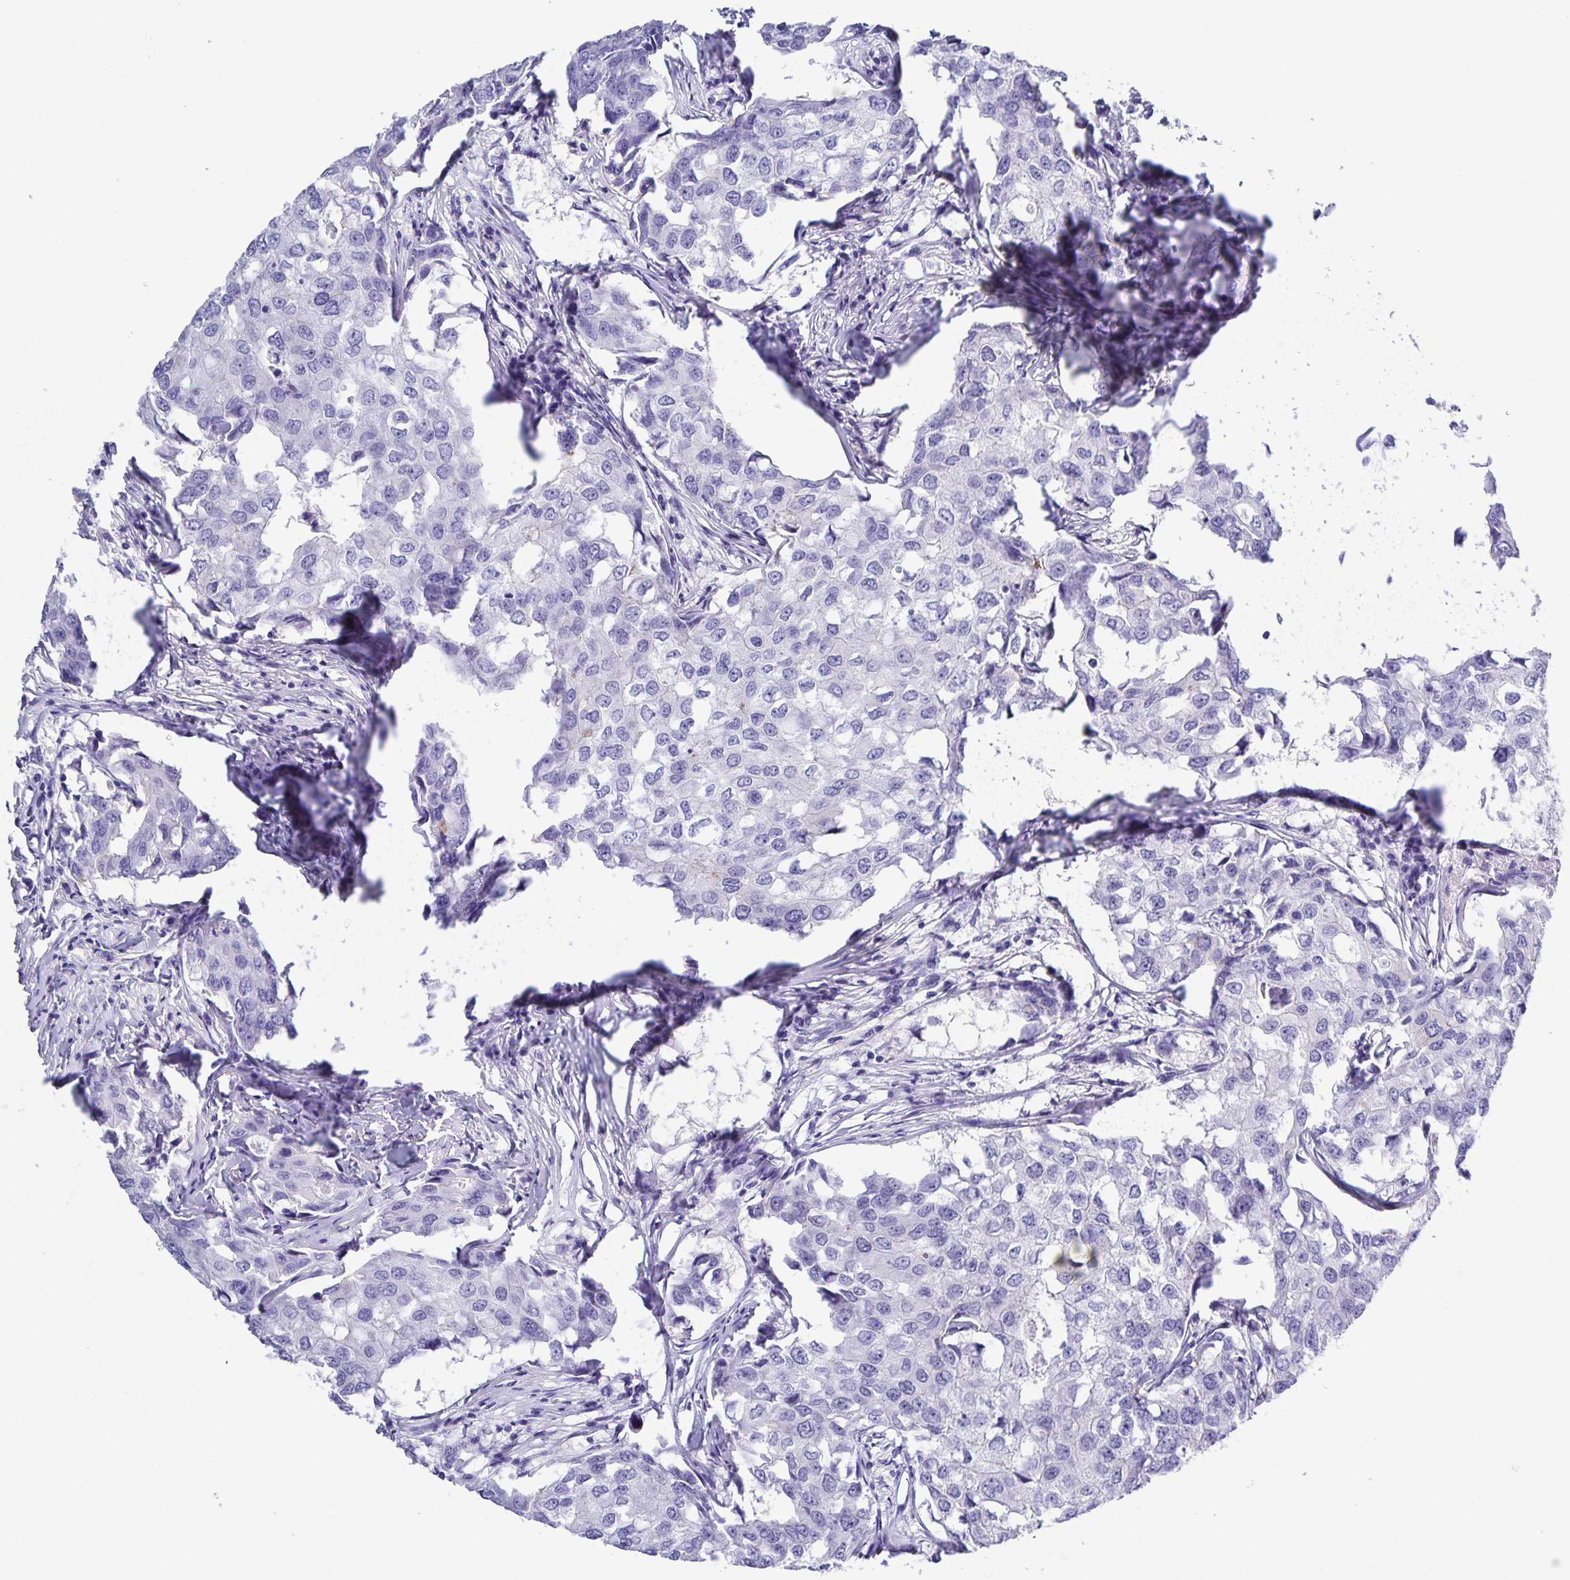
{"staining": {"intensity": "negative", "quantity": "none", "location": "none"}, "tissue": "breast cancer", "cell_type": "Tumor cells", "image_type": "cancer", "snomed": [{"axis": "morphology", "description": "Duct carcinoma"}, {"axis": "topography", "description": "Breast"}], "caption": "Immunohistochemical staining of breast cancer (intraductal carcinoma) displays no significant positivity in tumor cells.", "gene": "UBQLN3", "patient": {"sex": "female", "age": 27}}